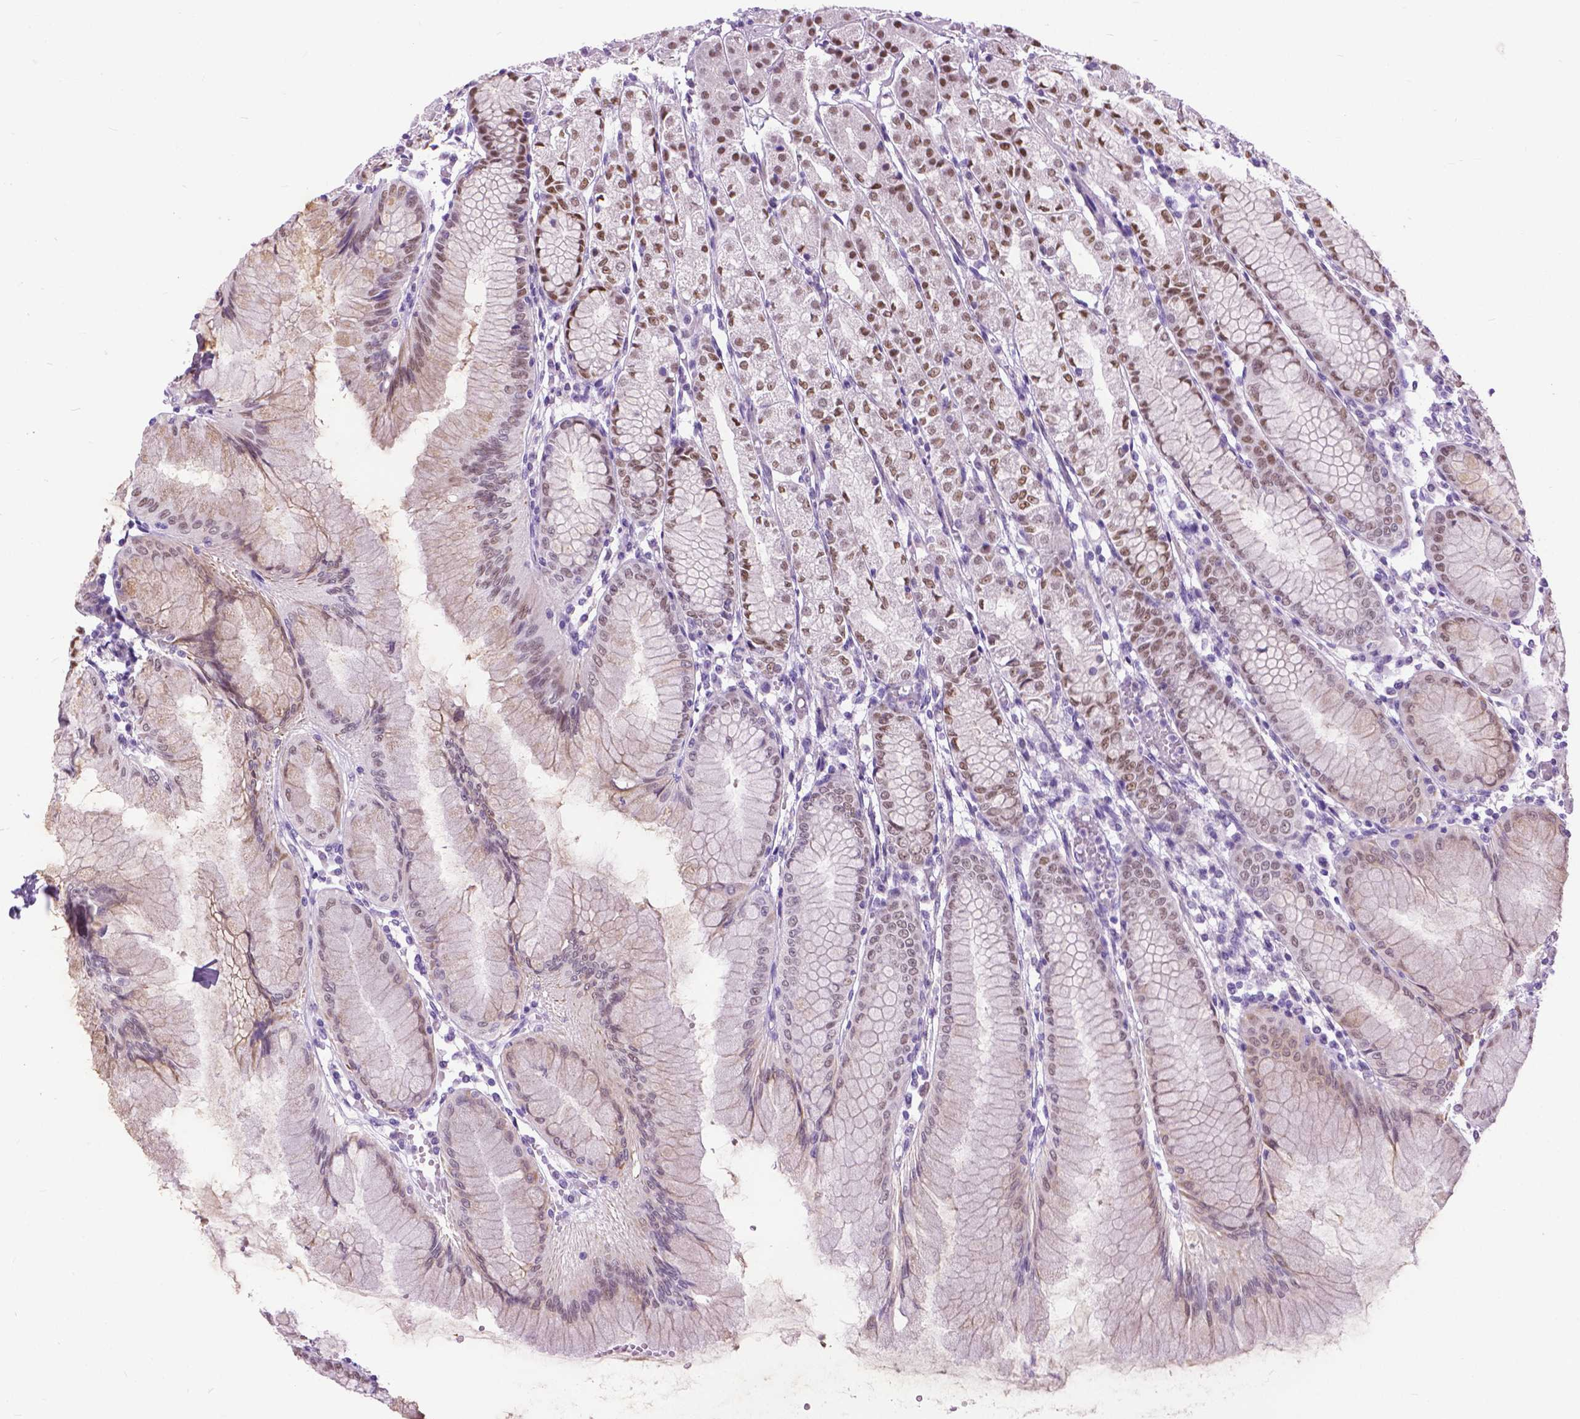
{"staining": {"intensity": "moderate", "quantity": "25%-75%", "location": "nuclear"}, "tissue": "stomach", "cell_type": "Glandular cells", "image_type": "normal", "snomed": [{"axis": "morphology", "description": "Normal tissue, NOS"}, {"axis": "topography", "description": "Stomach"}], "caption": "Approximately 25%-75% of glandular cells in unremarkable human stomach reveal moderate nuclear protein staining as visualized by brown immunohistochemical staining.", "gene": "APCDD1L", "patient": {"sex": "female", "age": 57}}